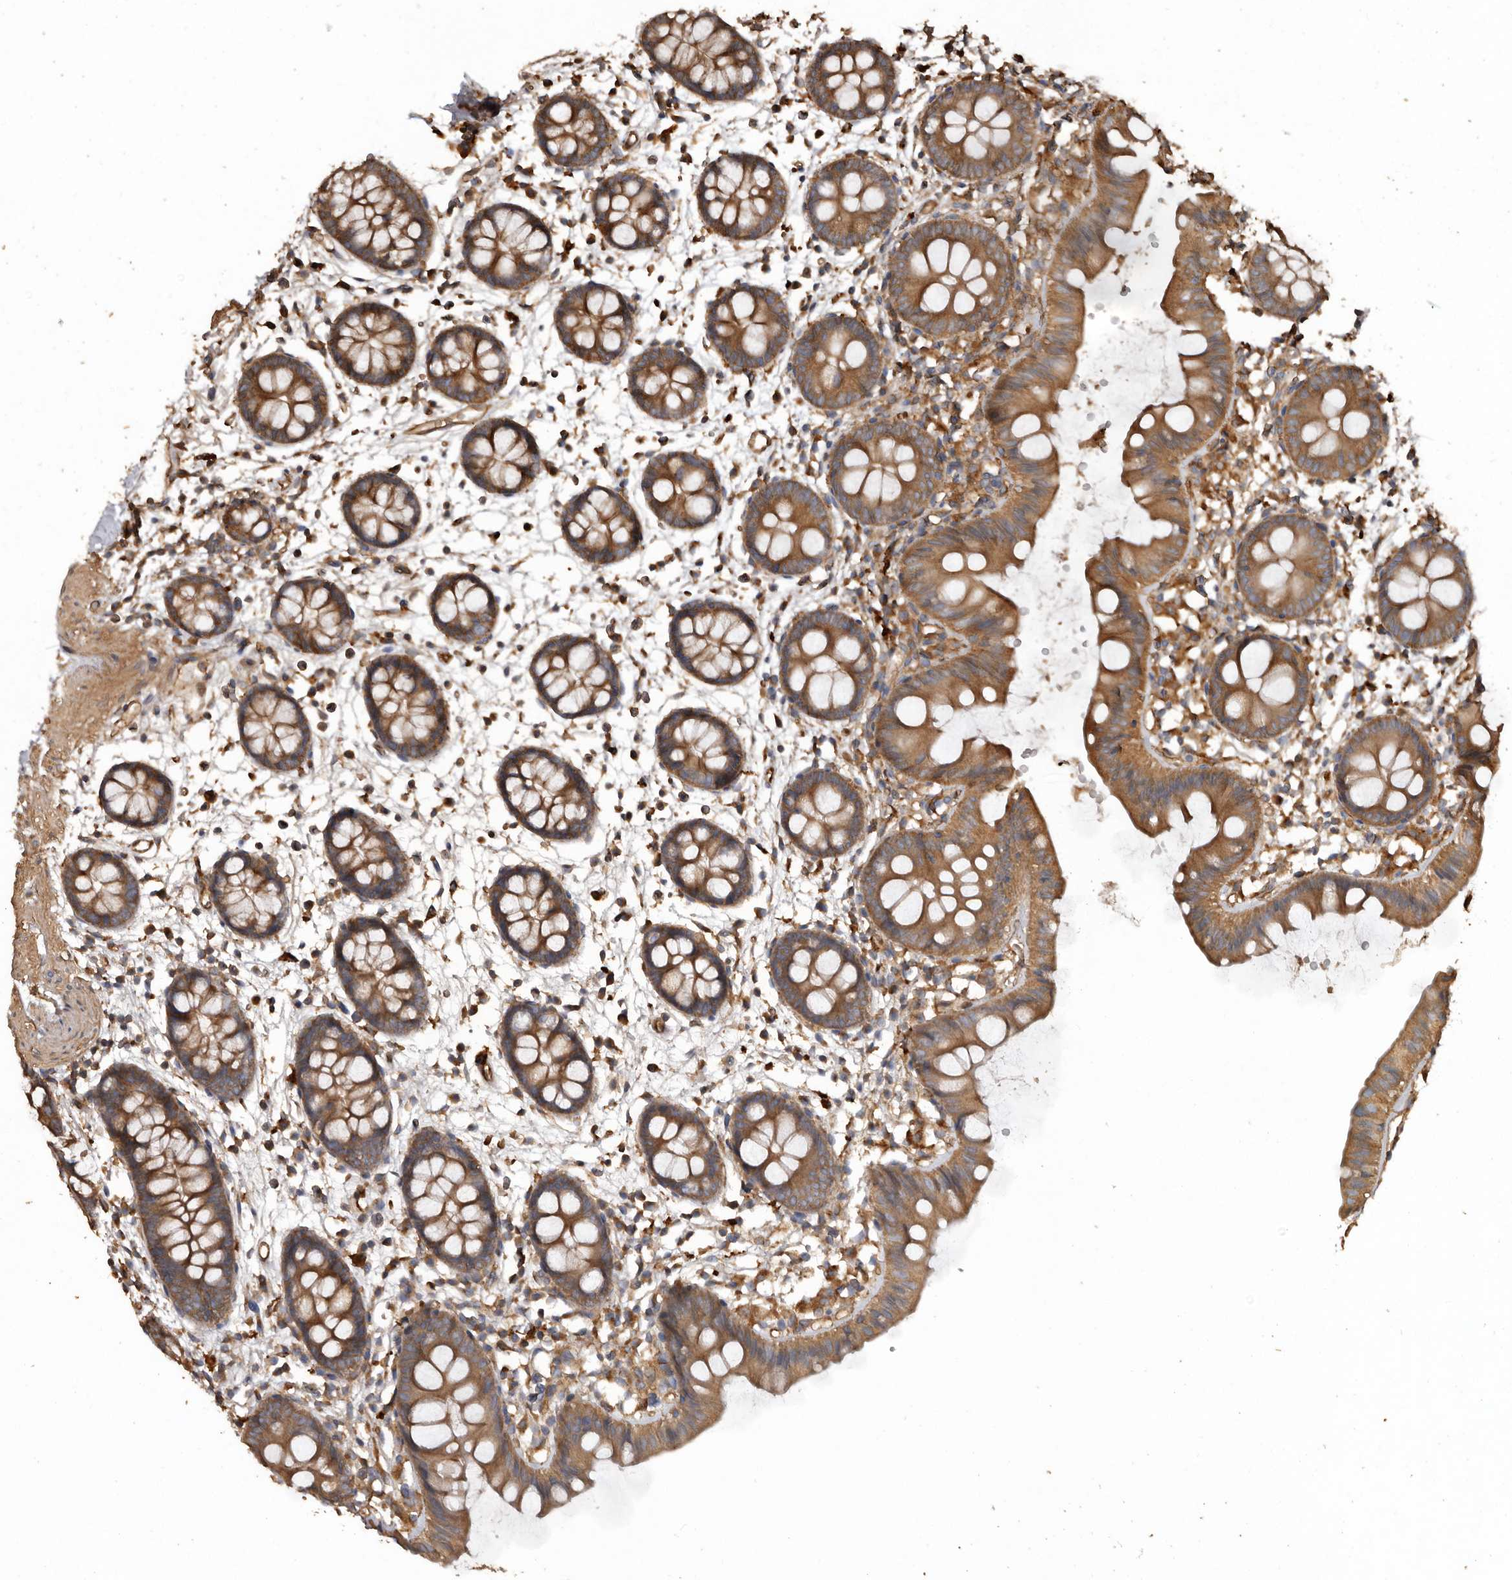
{"staining": {"intensity": "strong", "quantity": ">75%", "location": "cytoplasmic/membranous"}, "tissue": "colon", "cell_type": "Endothelial cells", "image_type": "normal", "snomed": [{"axis": "morphology", "description": "Normal tissue, NOS"}, {"axis": "topography", "description": "Colon"}], "caption": "A brown stain highlights strong cytoplasmic/membranous positivity of a protein in endothelial cells of normal human colon.", "gene": "FLCN", "patient": {"sex": "male", "age": 56}}